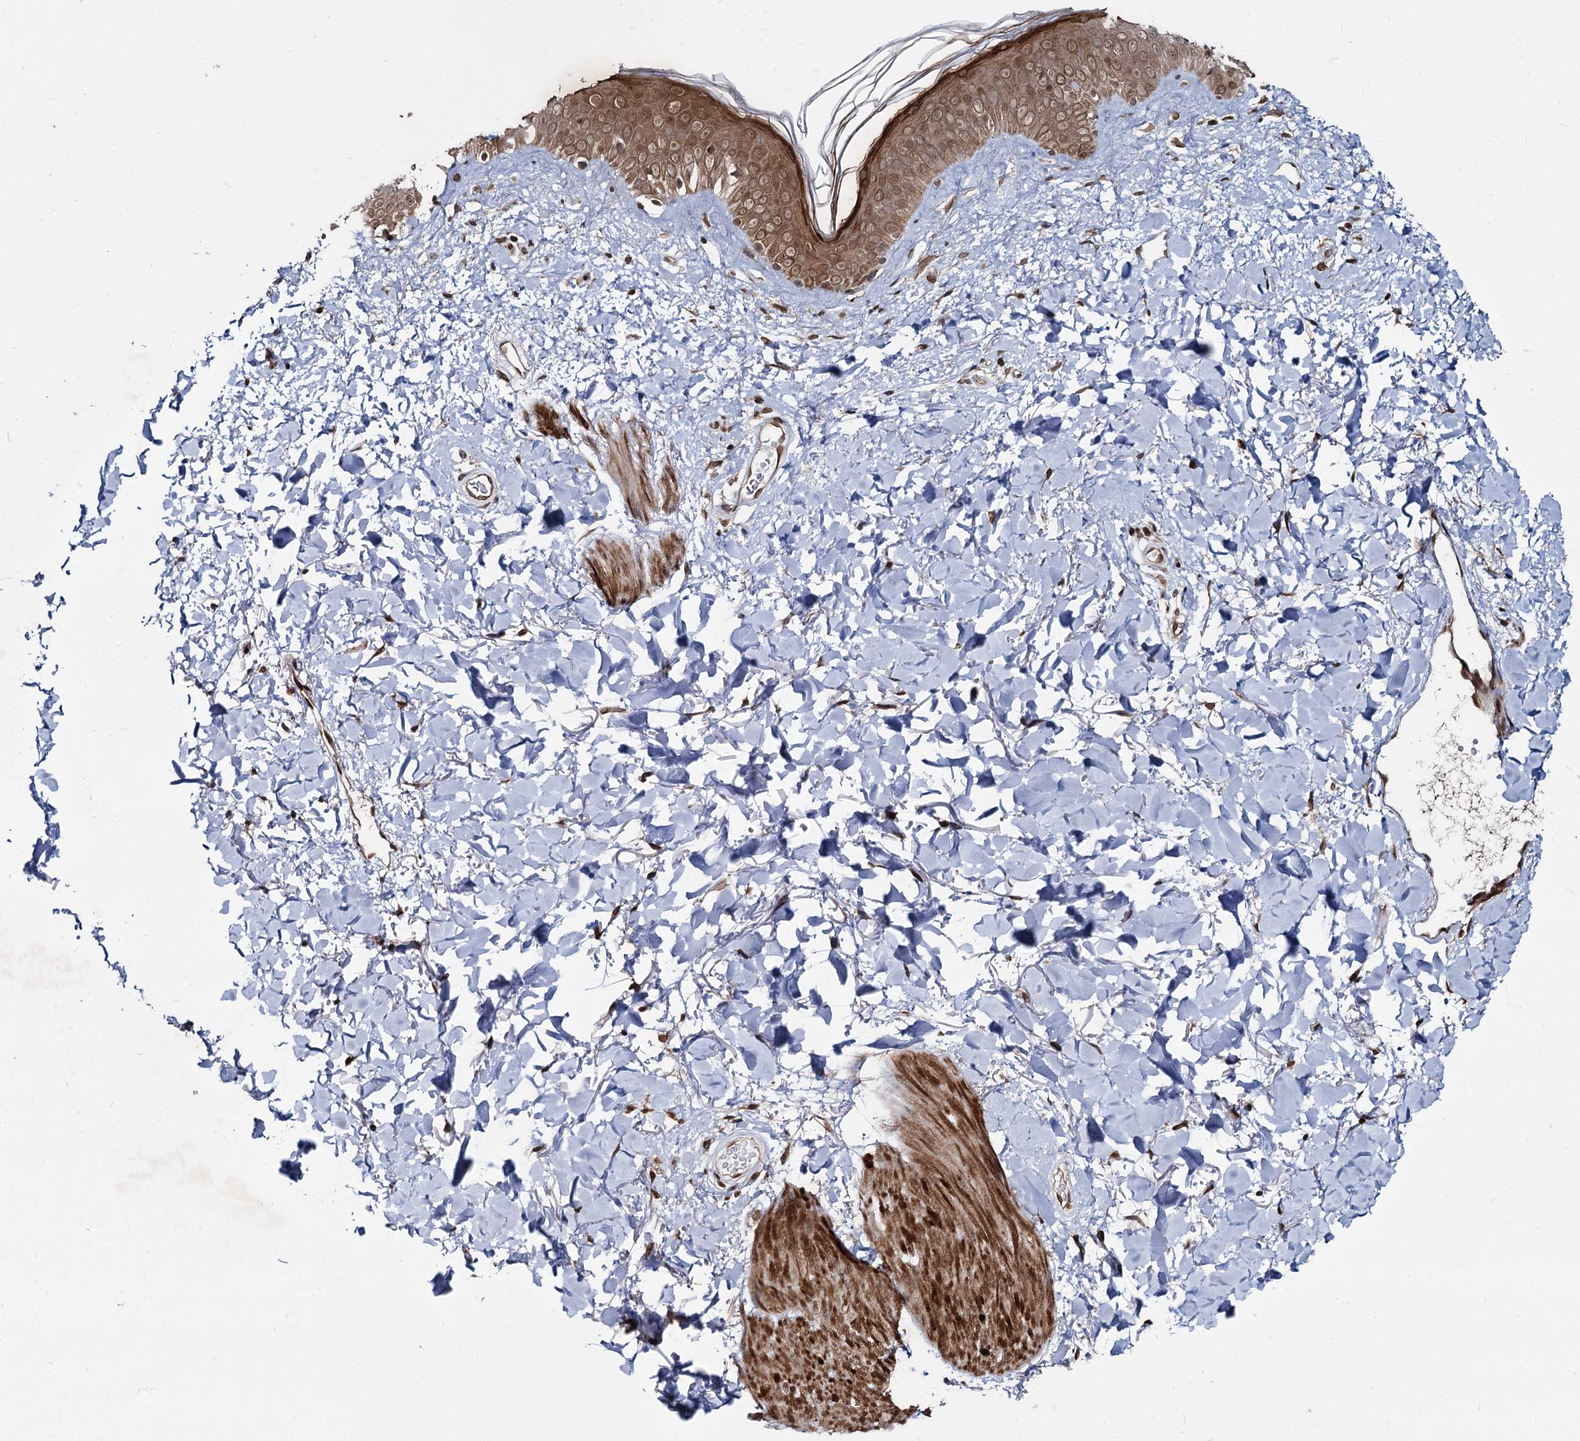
{"staining": {"intensity": "moderate", "quantity": ">75%", "location": "cytoplasmic/membranous,nuclear"}, "tissue": "skin", "cell_type": "Fibroblasts", "image_type": "normal", "snomed": [{"axis": "morphology", "description": "Normal tissue, NOS"}, {"axis": "topography", "description": "Skin"}], "caption": "Immunohistochemical staining of unremarkable skin displays moderate cytoplasmic/membranous,nuclear protein expression in approximately >75% of fibroblasts. (DAB (3,3'-diaminobenzidine) = brown stain, brightfield microscopy at high magnification).", "gene": "RNF6", "patient": {"sex": "female", "age": 58}}